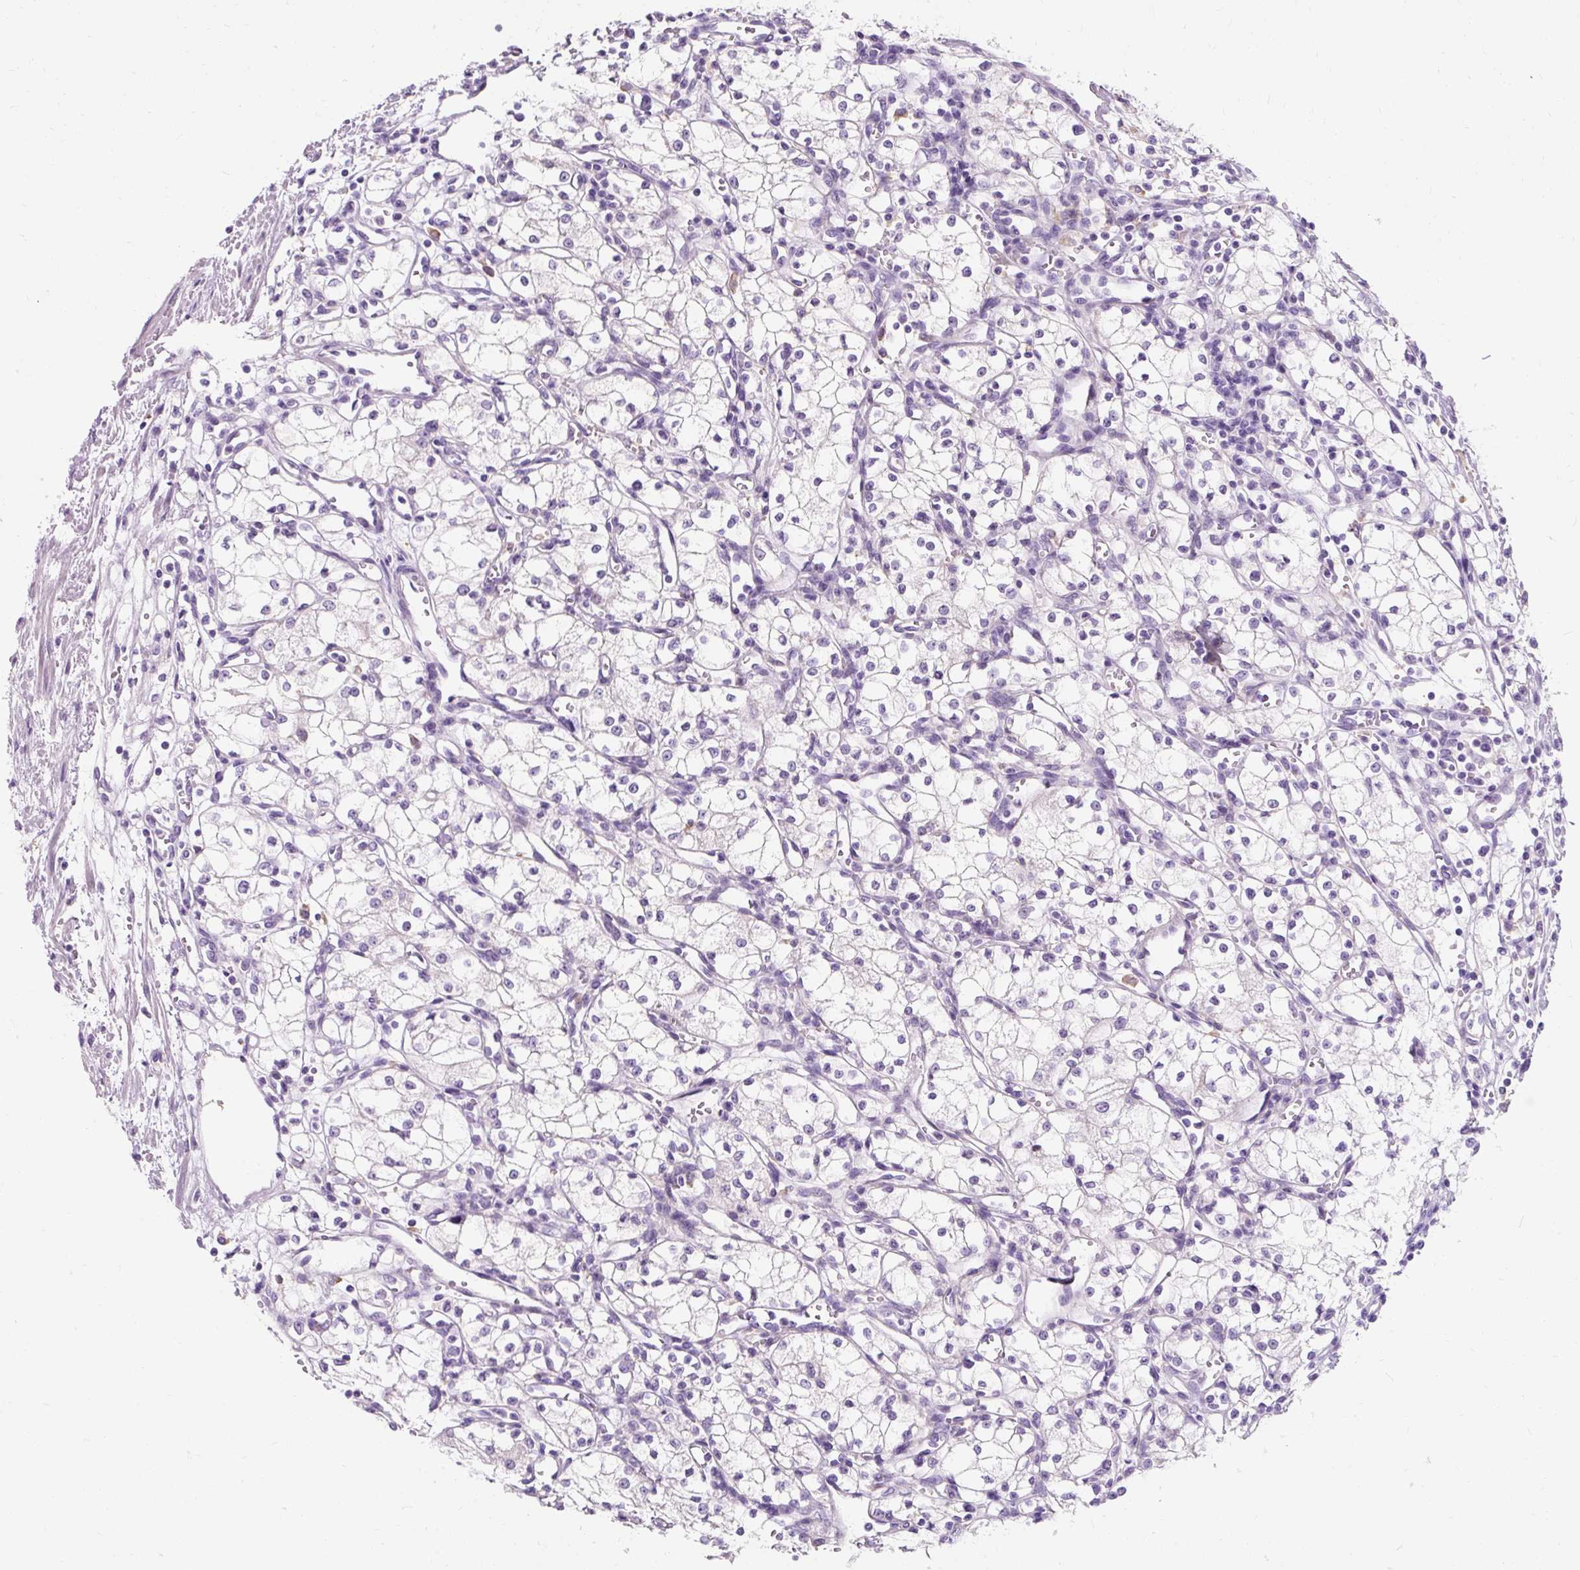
{"staining": {"intensity": "negative", "quantity": "none", "location": "none"}, "tissue": "renal cancer", "cell_type": "Tumor cells", "image_type": "cancer", "snomed": [{"axis": "morphology", "description": "Adenocarcinoma, NOS"}, {"axis": "topography", "description": "Kidney"}], "caption": "An IHC photomicrograph of adenocarcinoma (renal) is shown. There is no staining in tumor cells of adenocarcinoma (renal).", "gene": "CLDN25", "patient": {"sex": "male", "age": 59}}